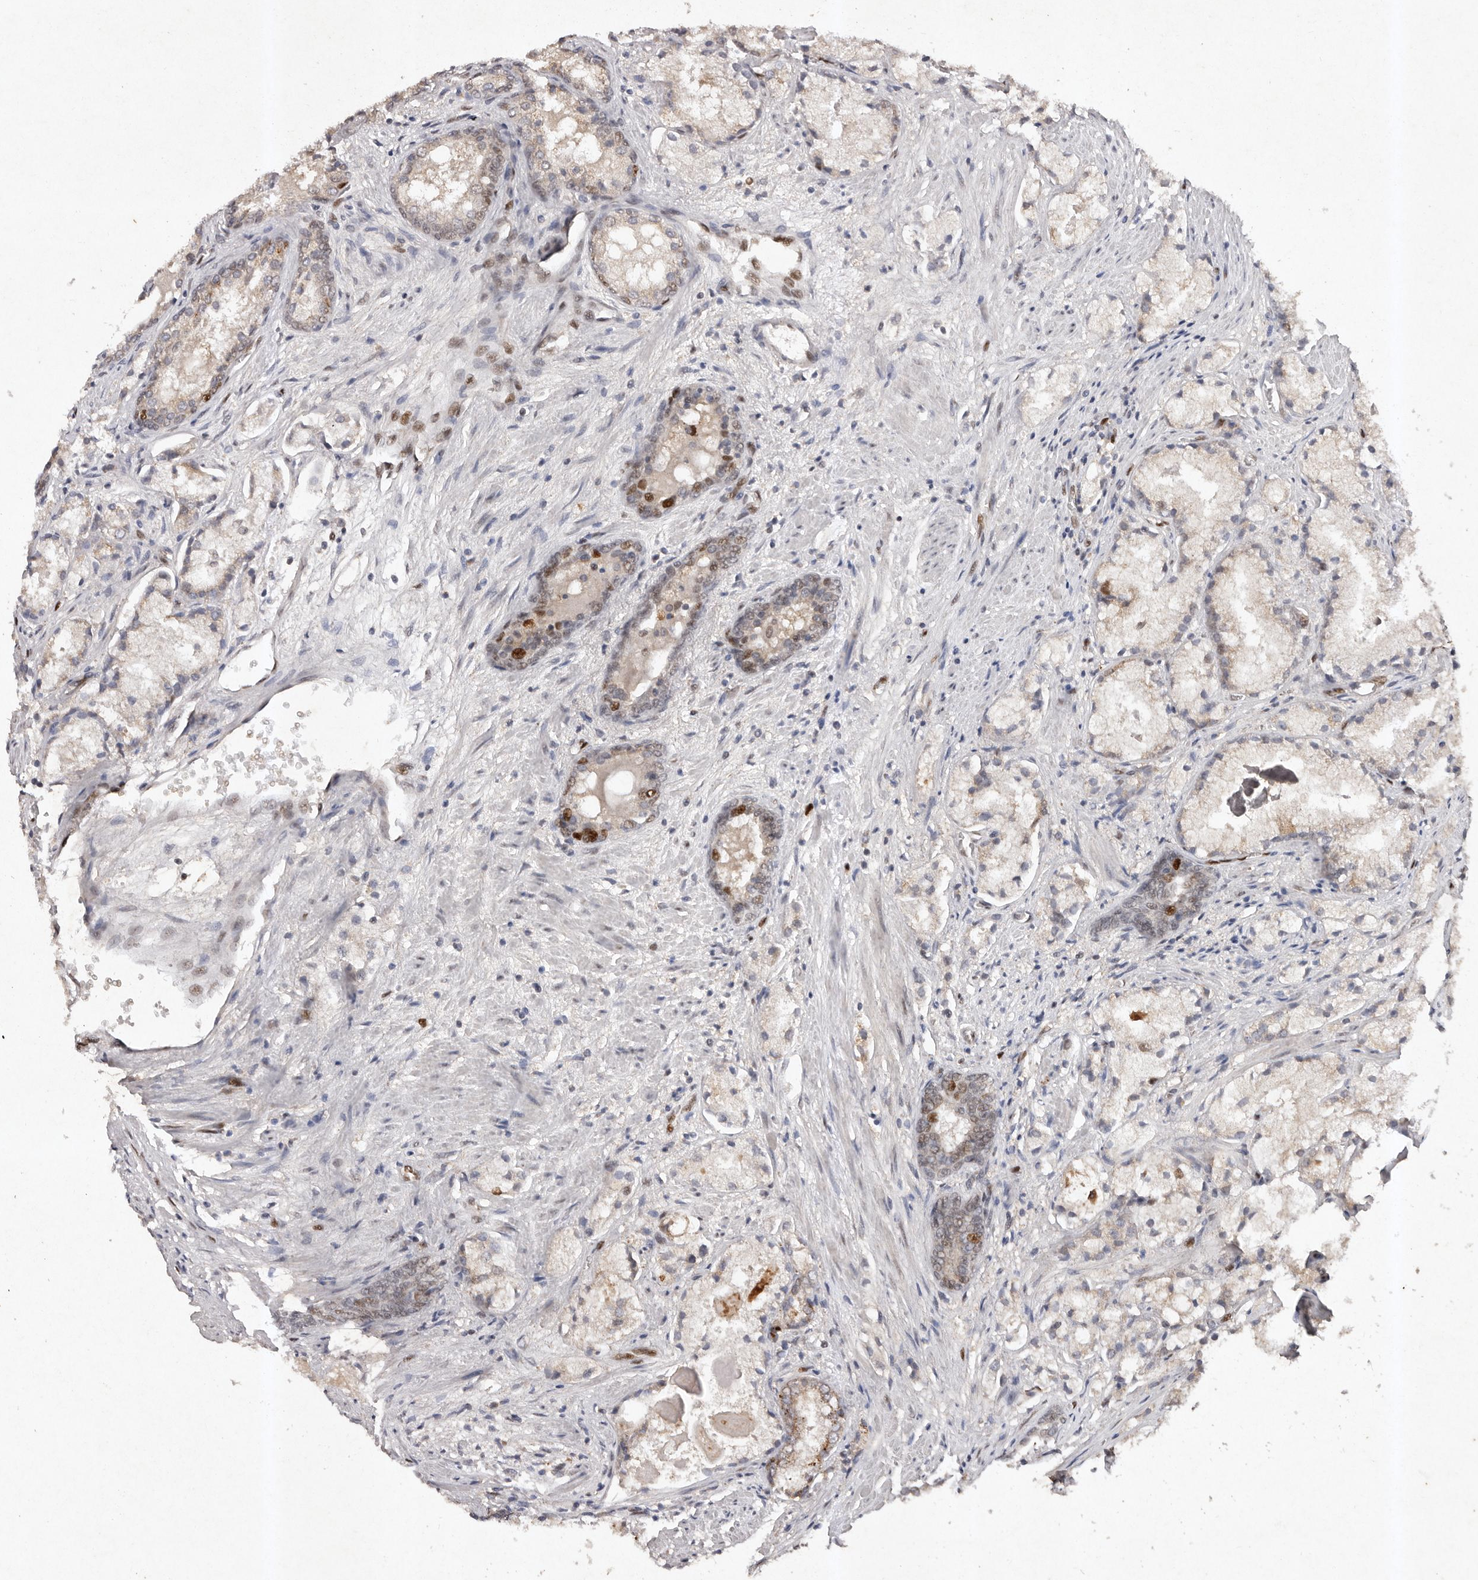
{"staining": {"intensity": "moderate", "quantity": "<25%", "location": "nuclear"}, "tissue": "prostate cancer", "cell_type": "Tumor cells", "image_type": "cancer", "snomed": [{"axis": "morphology", "description": "Adenocarcinoma, High grade"}, {"axis": "topography", "description": "Prostate"}], "caption": "Human prostate adenocarcinoma (high-grade) stained for a protein (brown) reveals moderate nuclear positive expression in approximately <25% of tumor cells.", "gene": "KLF7", "patient": {"sex": "male", "age": 50}}